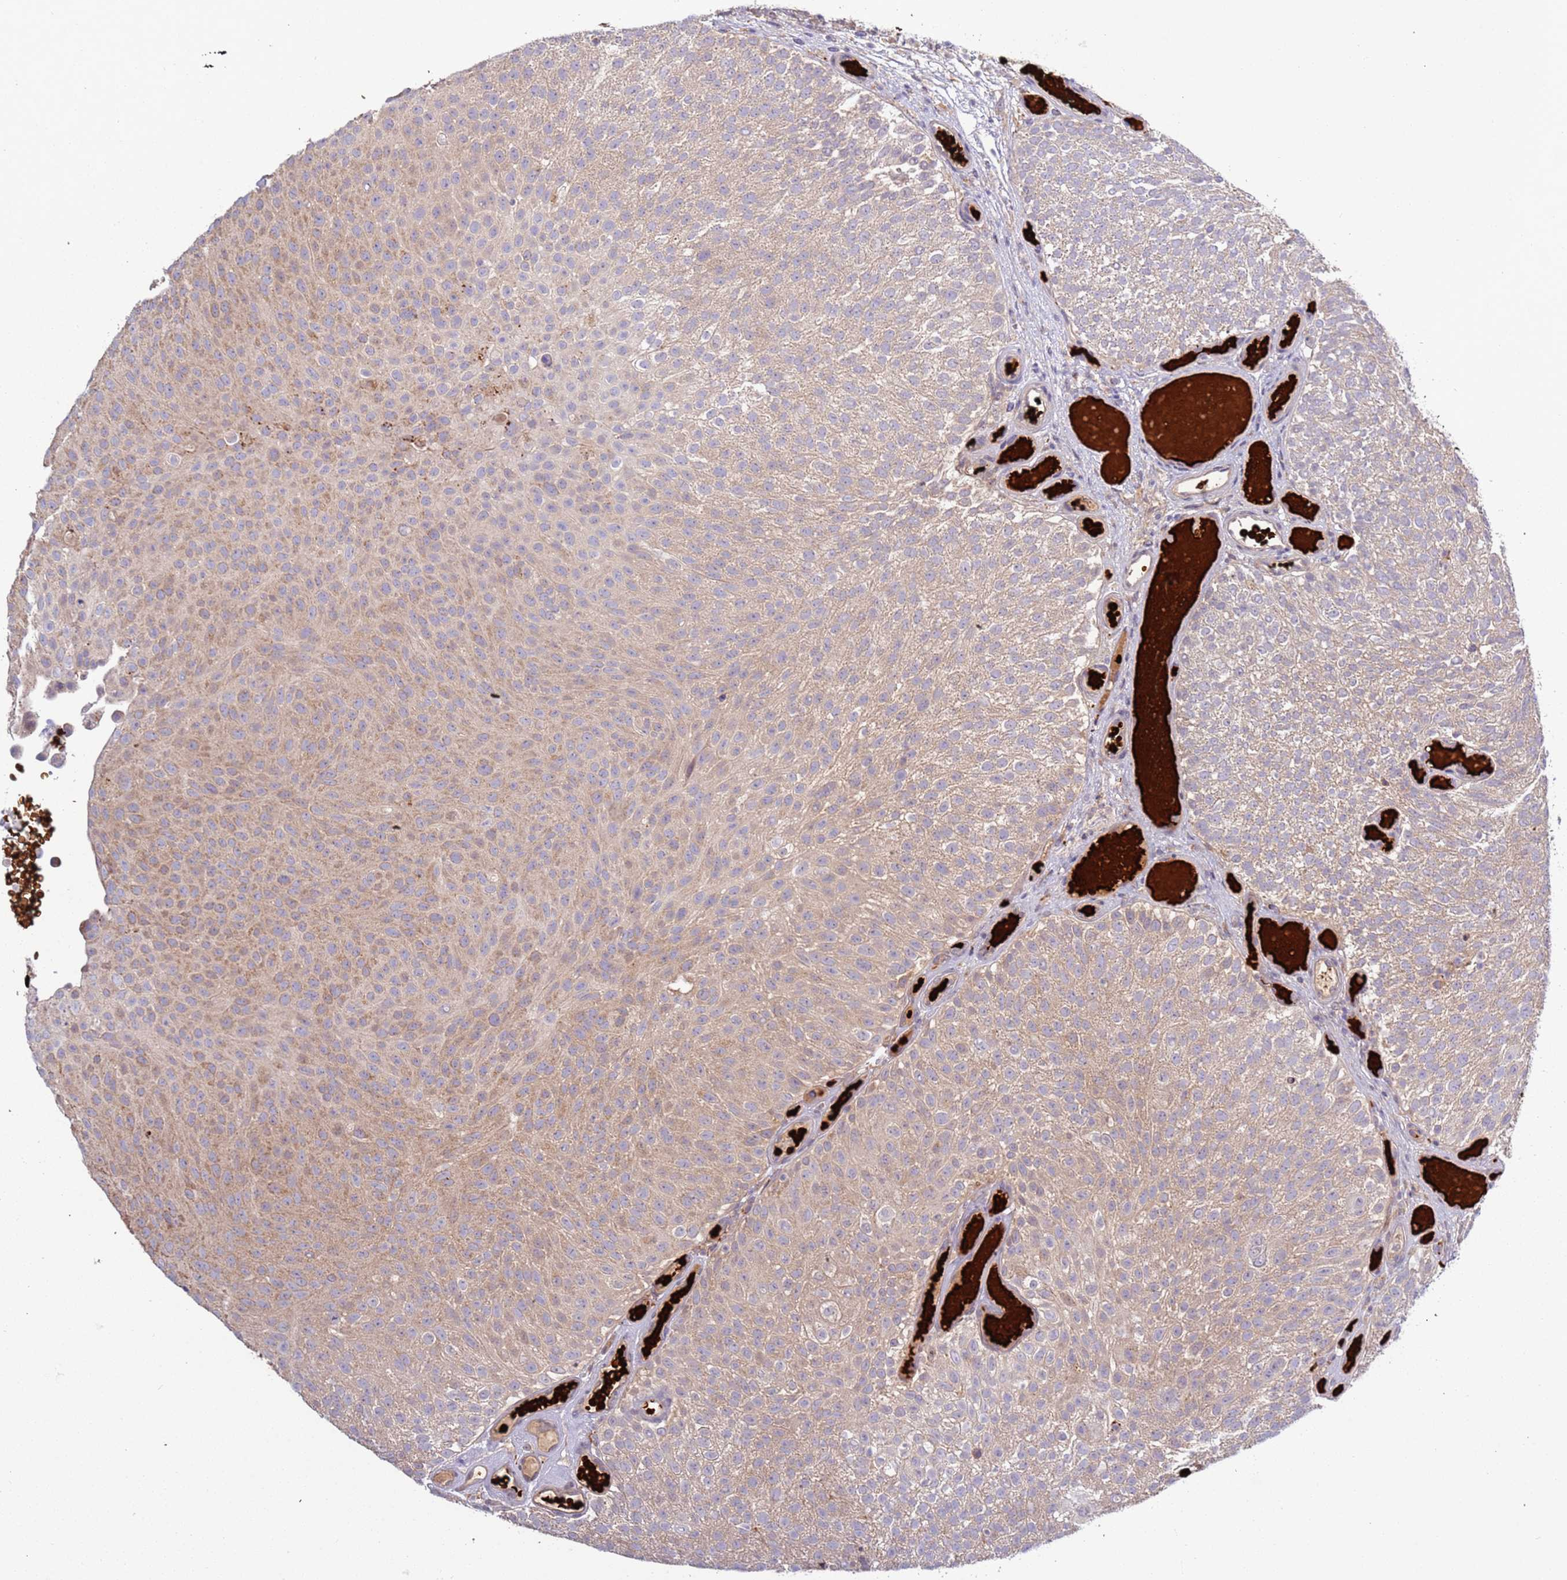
{"staining": {"intensity": "weak", "quantity": ">75%", "location": "cytoplasmic/membranous"}, "tissue": "urothelial cancer", "cell_type": "Tumor cells", "image_type": "cancer", "snomed": [{"axis": "morphology", "description": "Urothelial carcinoma, Low grade"}, {"axis": "topography", "description": "Urinary bladder"}], "caption": "This histopathology image exhibits immunohistochemistry staining of low-grade urothelial carcinoma, with low weak cytoplasmic/membranous staining in about >75% of tumor cells.", "gene": "VPS36", "patient": {"sex": "male", "age": 78}}